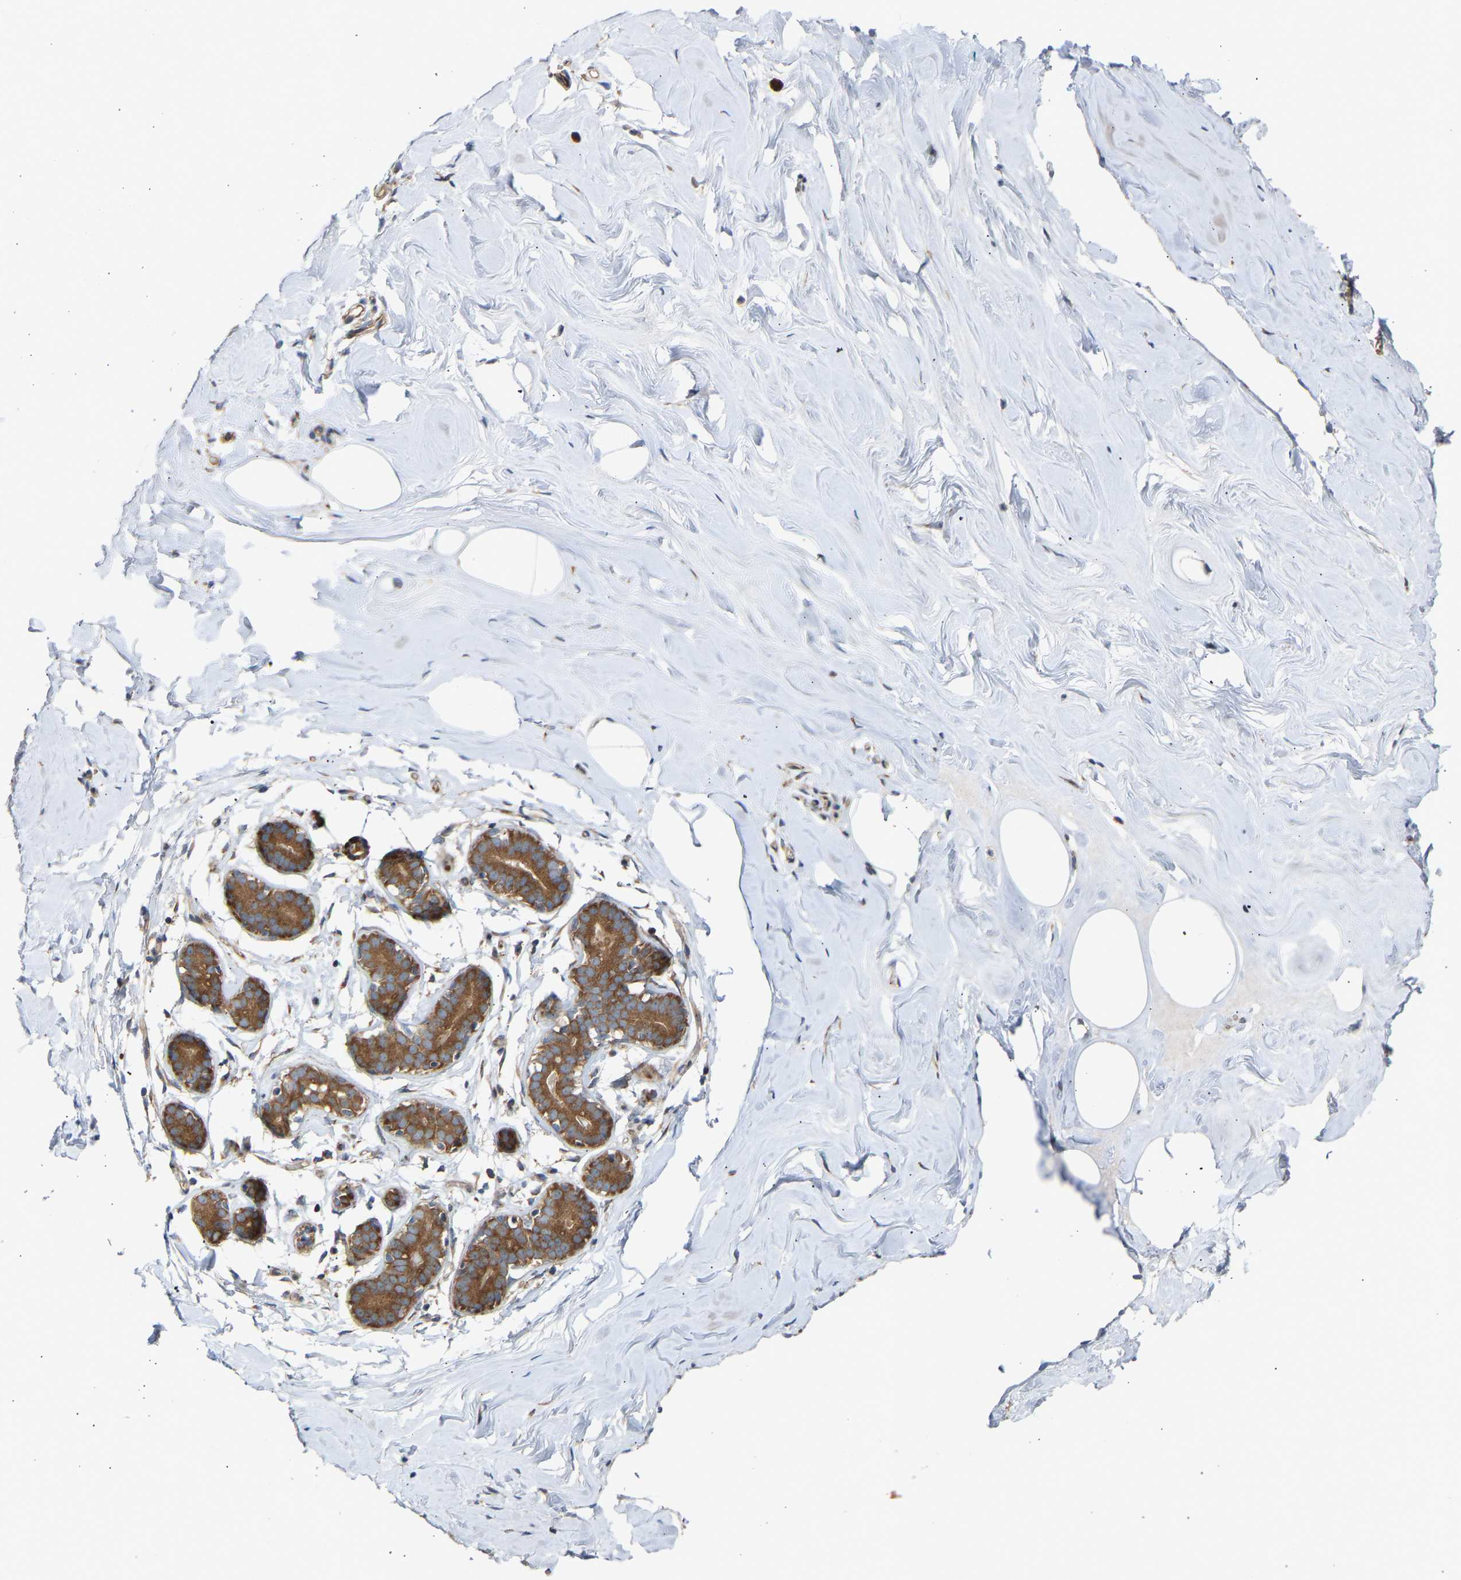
{"staining": {"intensity": "moderate", "quantity": ">75%", "location": "cytoplasmic/membranous"}, "tissue": "adipose tissue", "cell_type": "Adipocytes", "image_type": "normal", "snomed": [{"axis": "morphology", "description": "Normal tissue, NOS"}, {"axis": "morphology", "description": "Fibrosis, NOS"}, {"axis": "topography", "description": "Breast"}, {"axis": "topography", "description": "Adipose tissue"}], "caption": "Protein expression analysis of benign adipose tissue reveals moderate cytoplasmic/membranous positivity in approximately >75% of adipocytes. The staining was performed using DAB, with brown indicating positive protein expression. Nuclei are stained blue with hematoxylin.", "gene": "GCN1", "patient": {"sex": "female", "age": 39}}